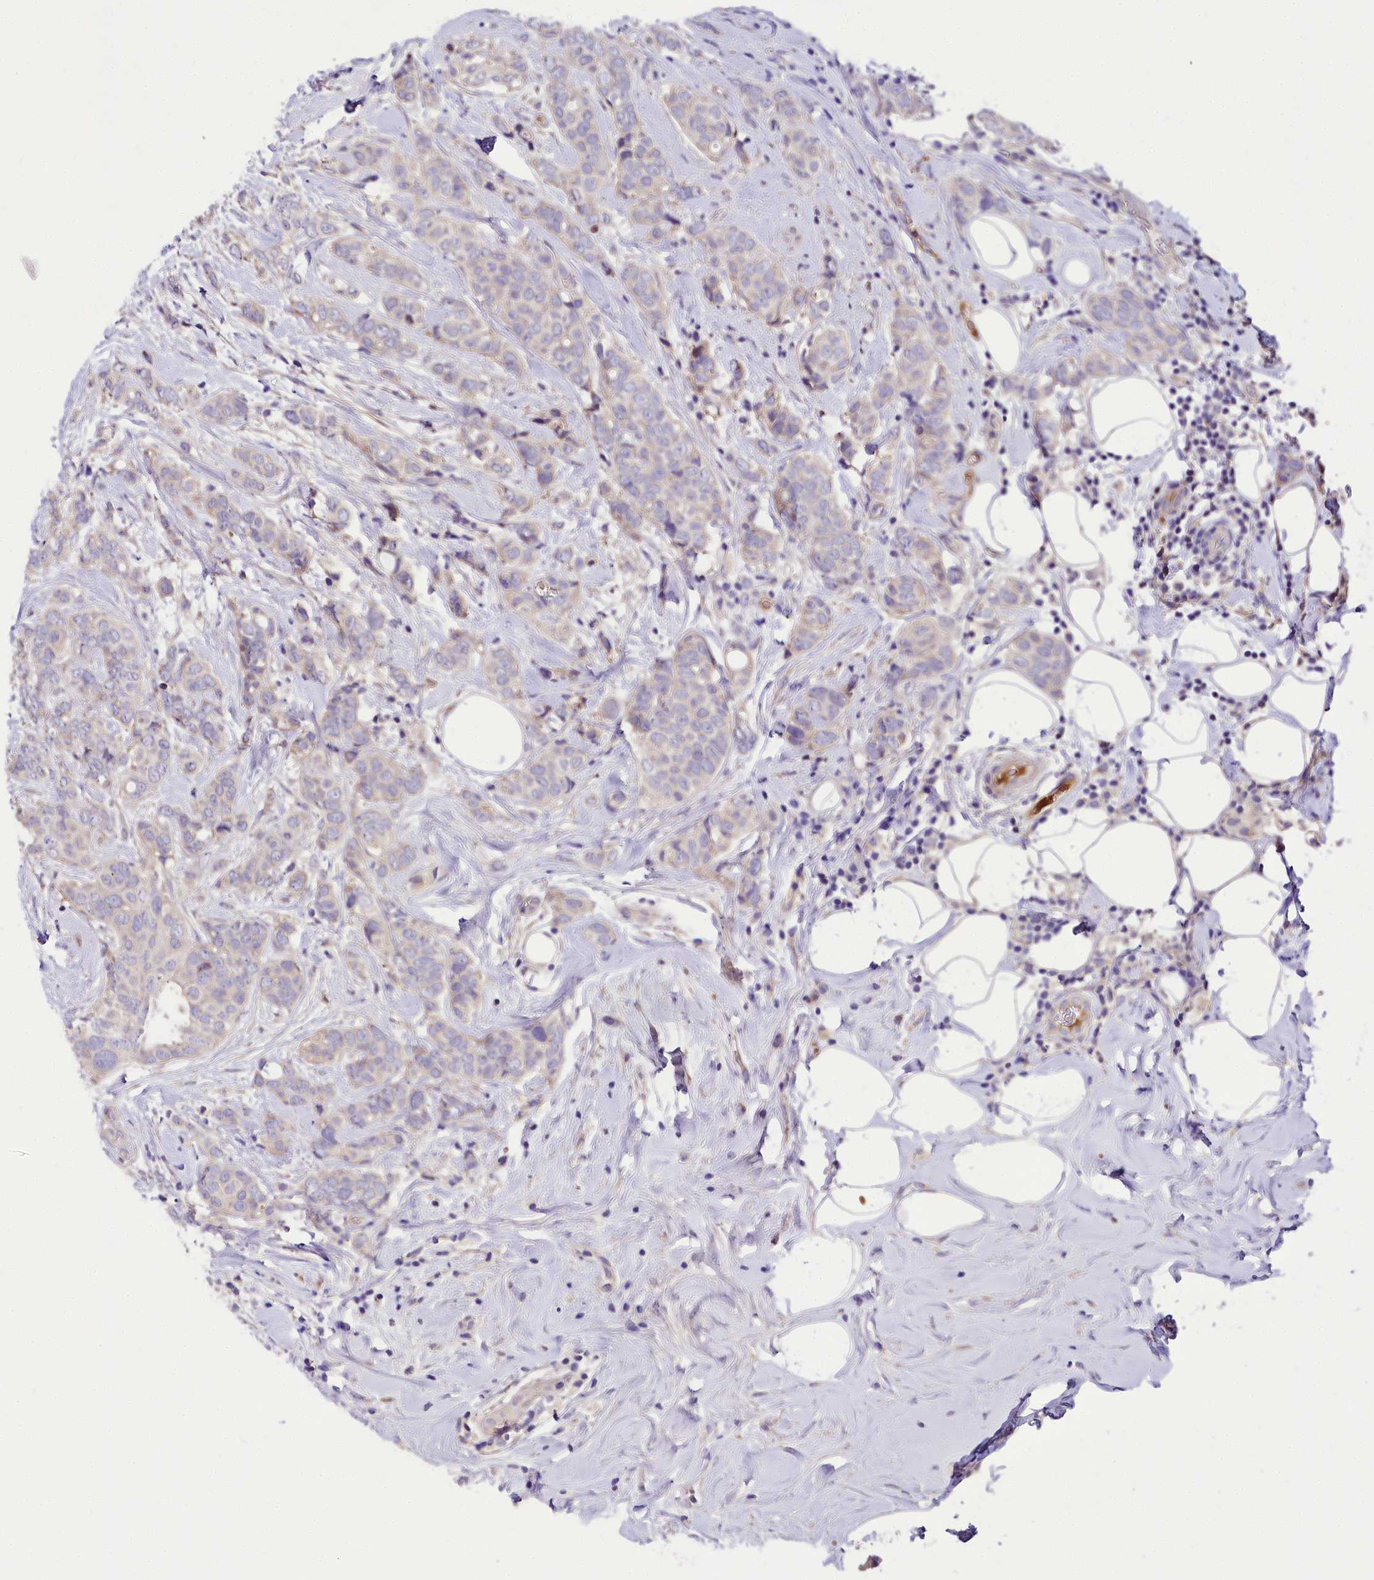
{"staining": {"intensity": "negative", "quantity": "none", "location": "none"}, "tissue": "breast cancer", "cell_type": "Tumor cells", "image_type": "cancer", "snomed": [{"axis": "morphology", "description": "Lobular carcinoma"}, {"axis": "topography", "description": "Breast"}], "caption": "Immunohistochemical staining of breast cancer demonstrates no significant positivity in tumor cells. (DAB immunohistochemistry (IHC) with hematoxylin counter stain).", "gene": "PPP1R32", "patient": {"sex": "female", "age": 51}}